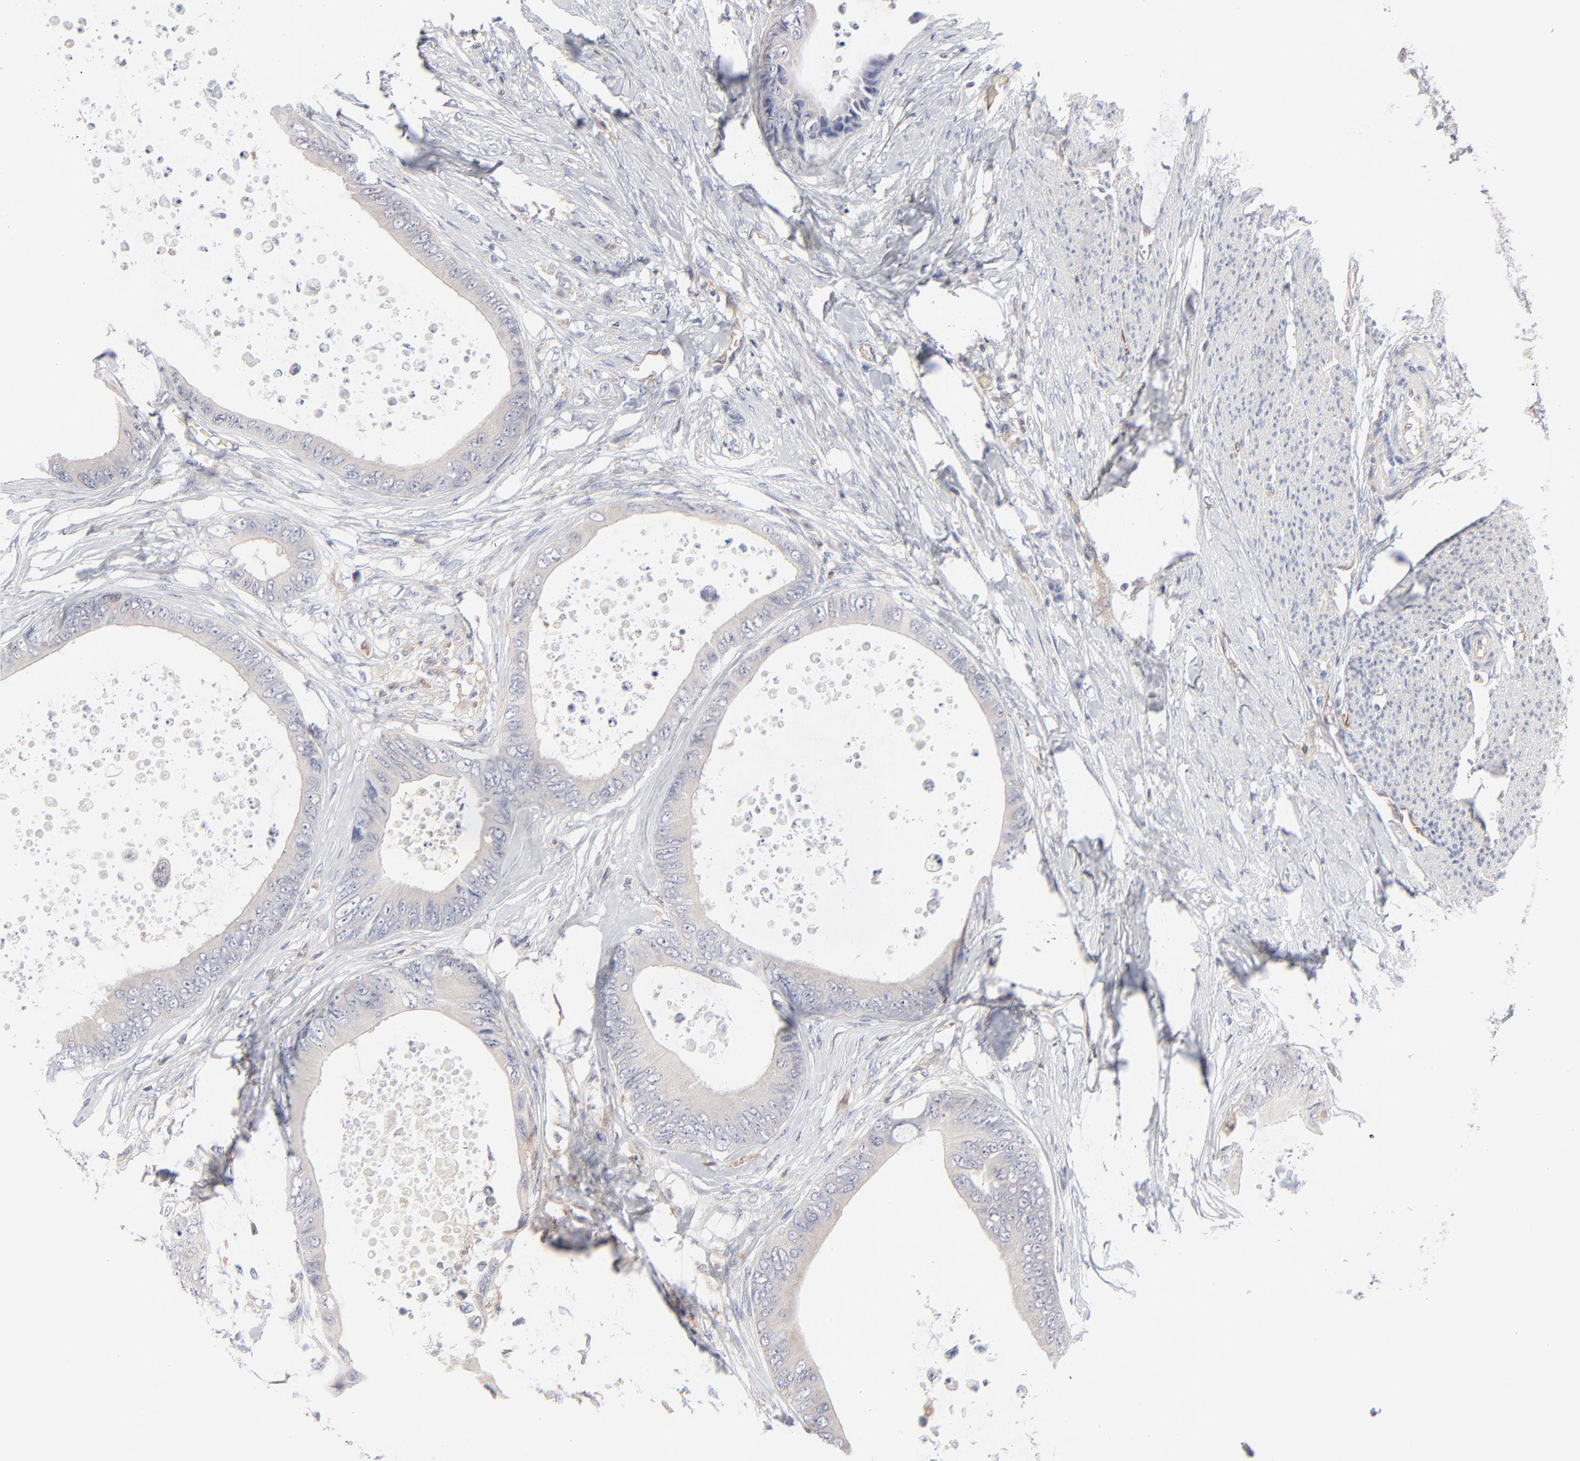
{"staining": {"intensity": "negative", "quantity": "none", "location": "none"}, "tissue": "colorectal cancer", "cell_type": "Tumor cells", "image_type": "cancer", "snomed": [{"axis": "morphology", "description": "Normal tissue, NOS"}, {"axis": "morphology", "description": "Adenocarcinoma, NOS"}, {"axis": "topography", "description": "Rectum"}, {"axis": "topography", "description": "Peripheral nerve tissue"}], "caption": "This is a photomicrograph of immunohistochemistry staining of colorectal cancer (adenocarcinoma), which shows no positivity in tumor cells.", "gene": "ARRB1", "patient": {"sex": "female", "age": 77}}